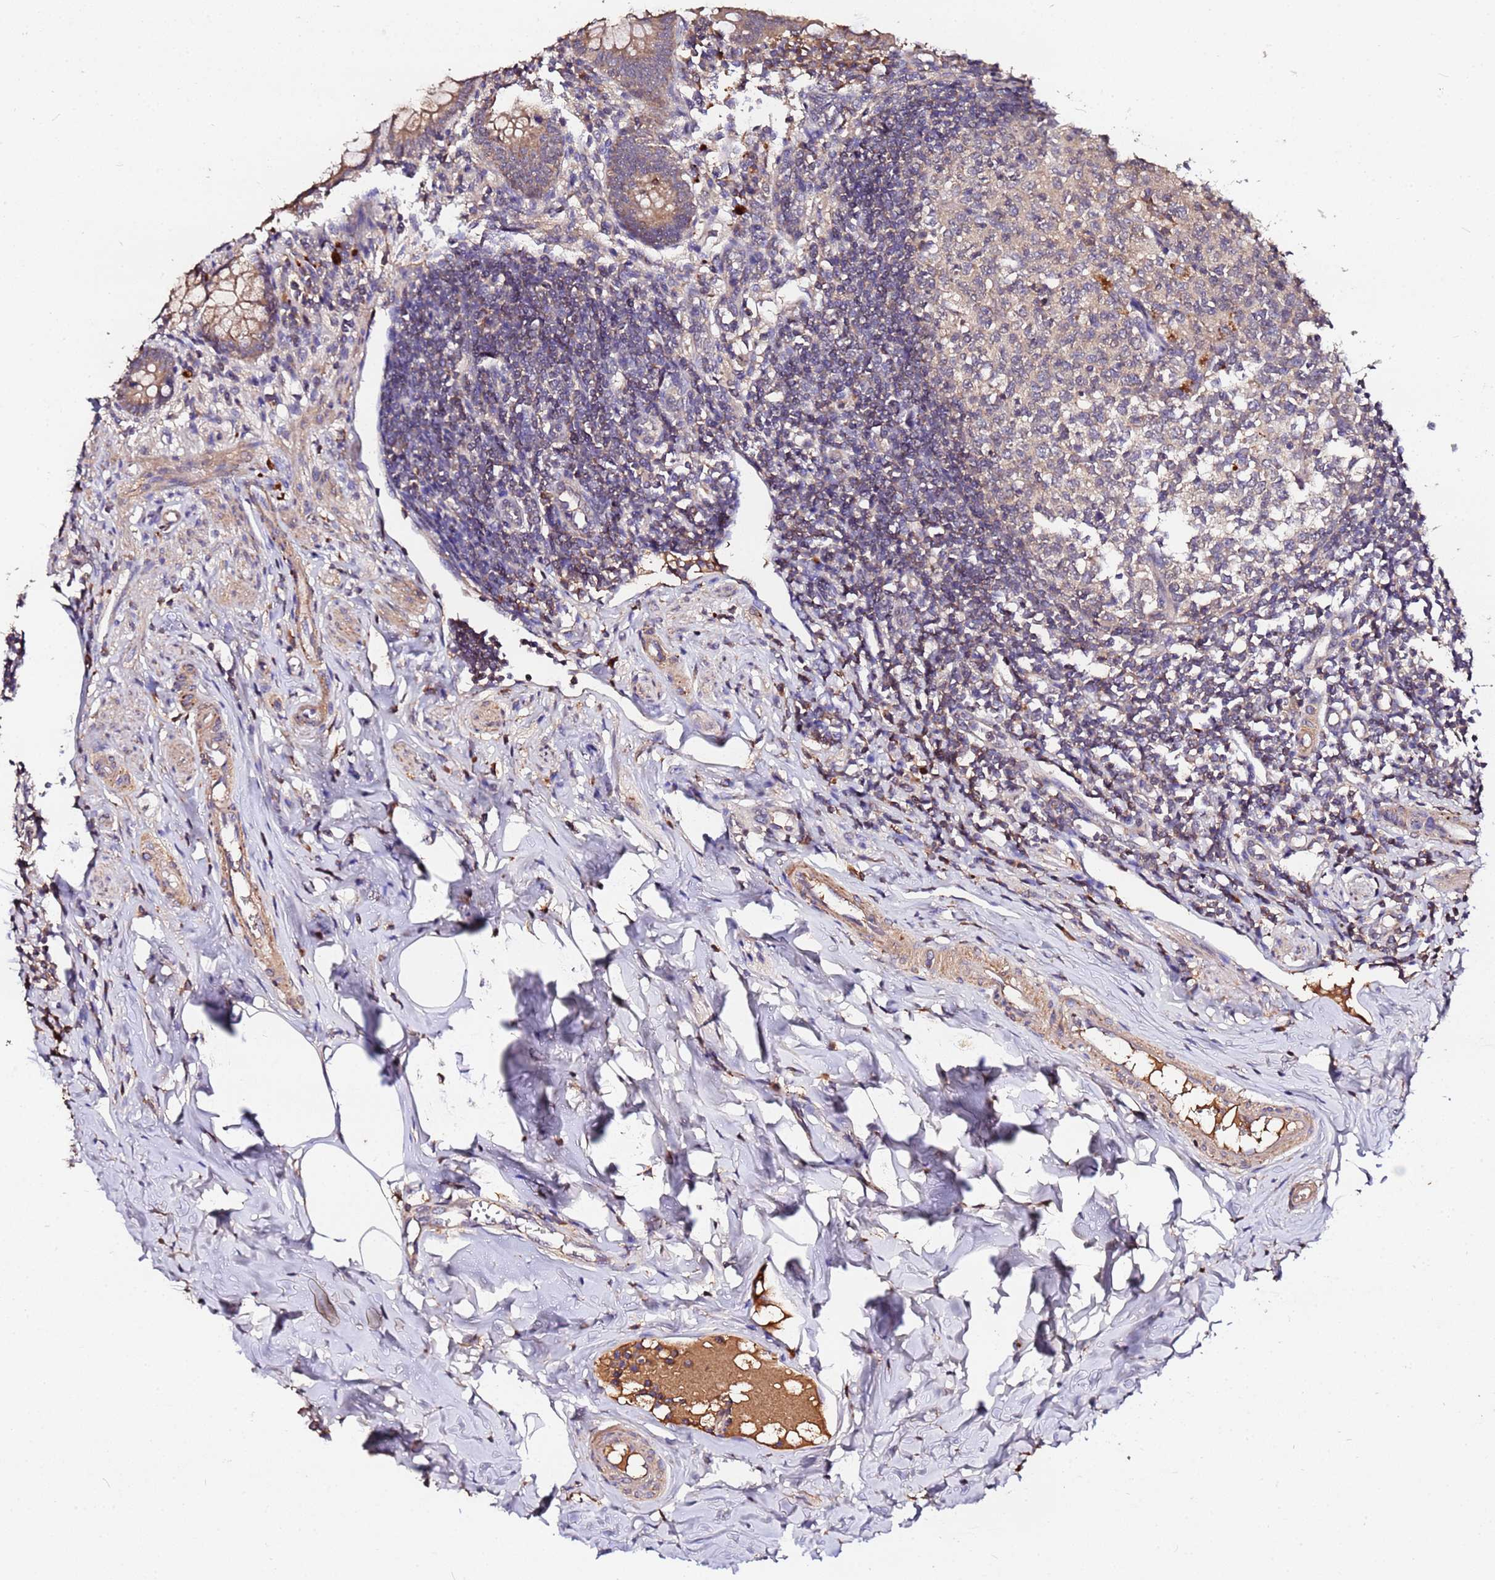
{"staining": {"intensity": "moderate", "quantity": ">75%", "location": "cytoplasmic/membranous"}, "tissue": "appendix", "cell_type": "Glandular cells", "image_type": "normal", "snomed": [{"axis": "morphology", "description": "Normal tissue, NOS"}, {"axis": "topography", "description": "Appendix"}], "caption": "Brown immunohistochemical staining in benign appendix shows moderate cytoplasmic/membranous staining in approximately >75% of glandular cells. Nuclei are stained in blue.", "gene": "MTERF1", "patient": {"sex": "female", "age": 33}}